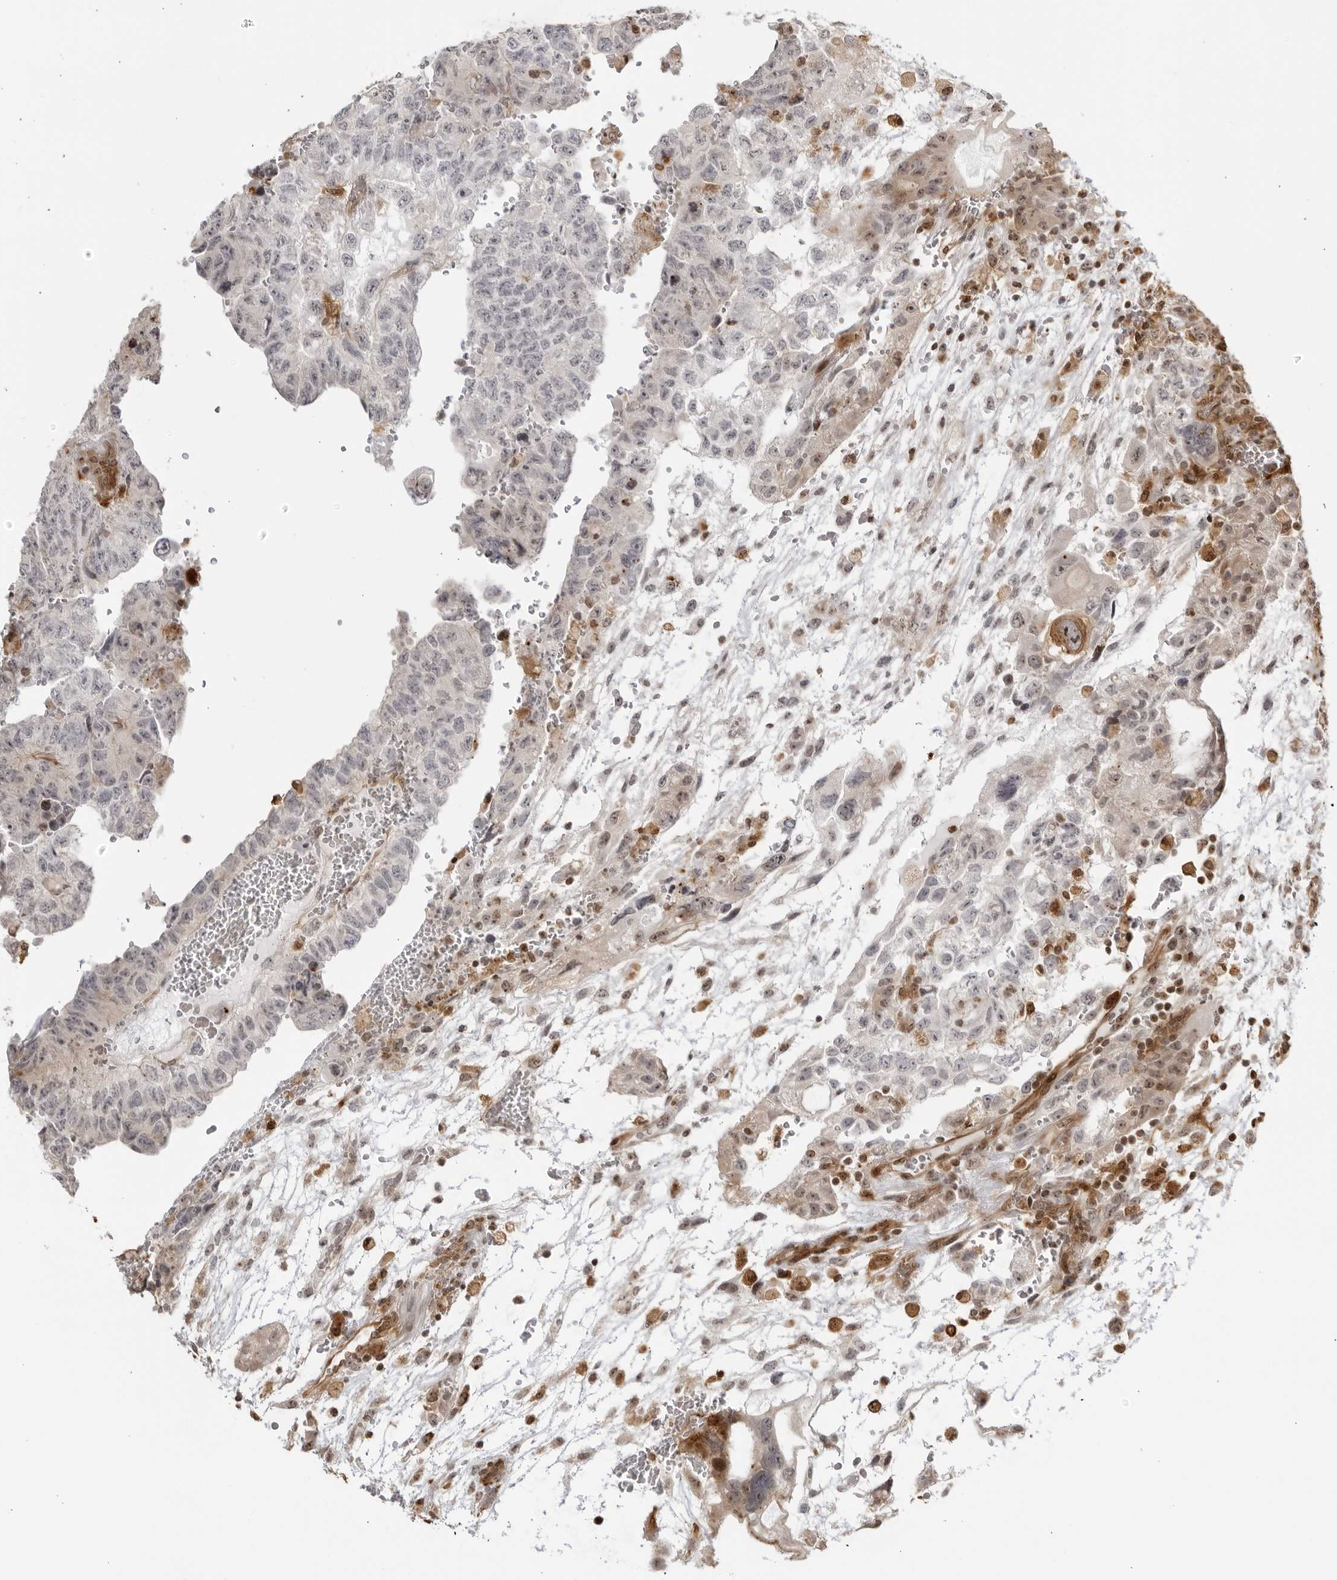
{"staining": {"intensity": "negative", "quantity": "none", "location": "none"}, "tissue": "testis cancer", "cell_type": "Tumor cells", "image_type": "cancer", "snomed": [{"axis": "morphology", "description": "Carcinoma, Embryonal, NOS"}, {"axis": "topography", "description": "Testis"}], "caption": "A high-resolution micrograph shows IHC staining of testis cancer, which reveals no significant positivity in tumor cells. (Stains: DAB immunohistochemistry with hematoxylin counter stain, Microscopy: brightfield microscopy at high magnification).", "gene": "TCF21", "patient": {"sex": "male", "age": 36}}